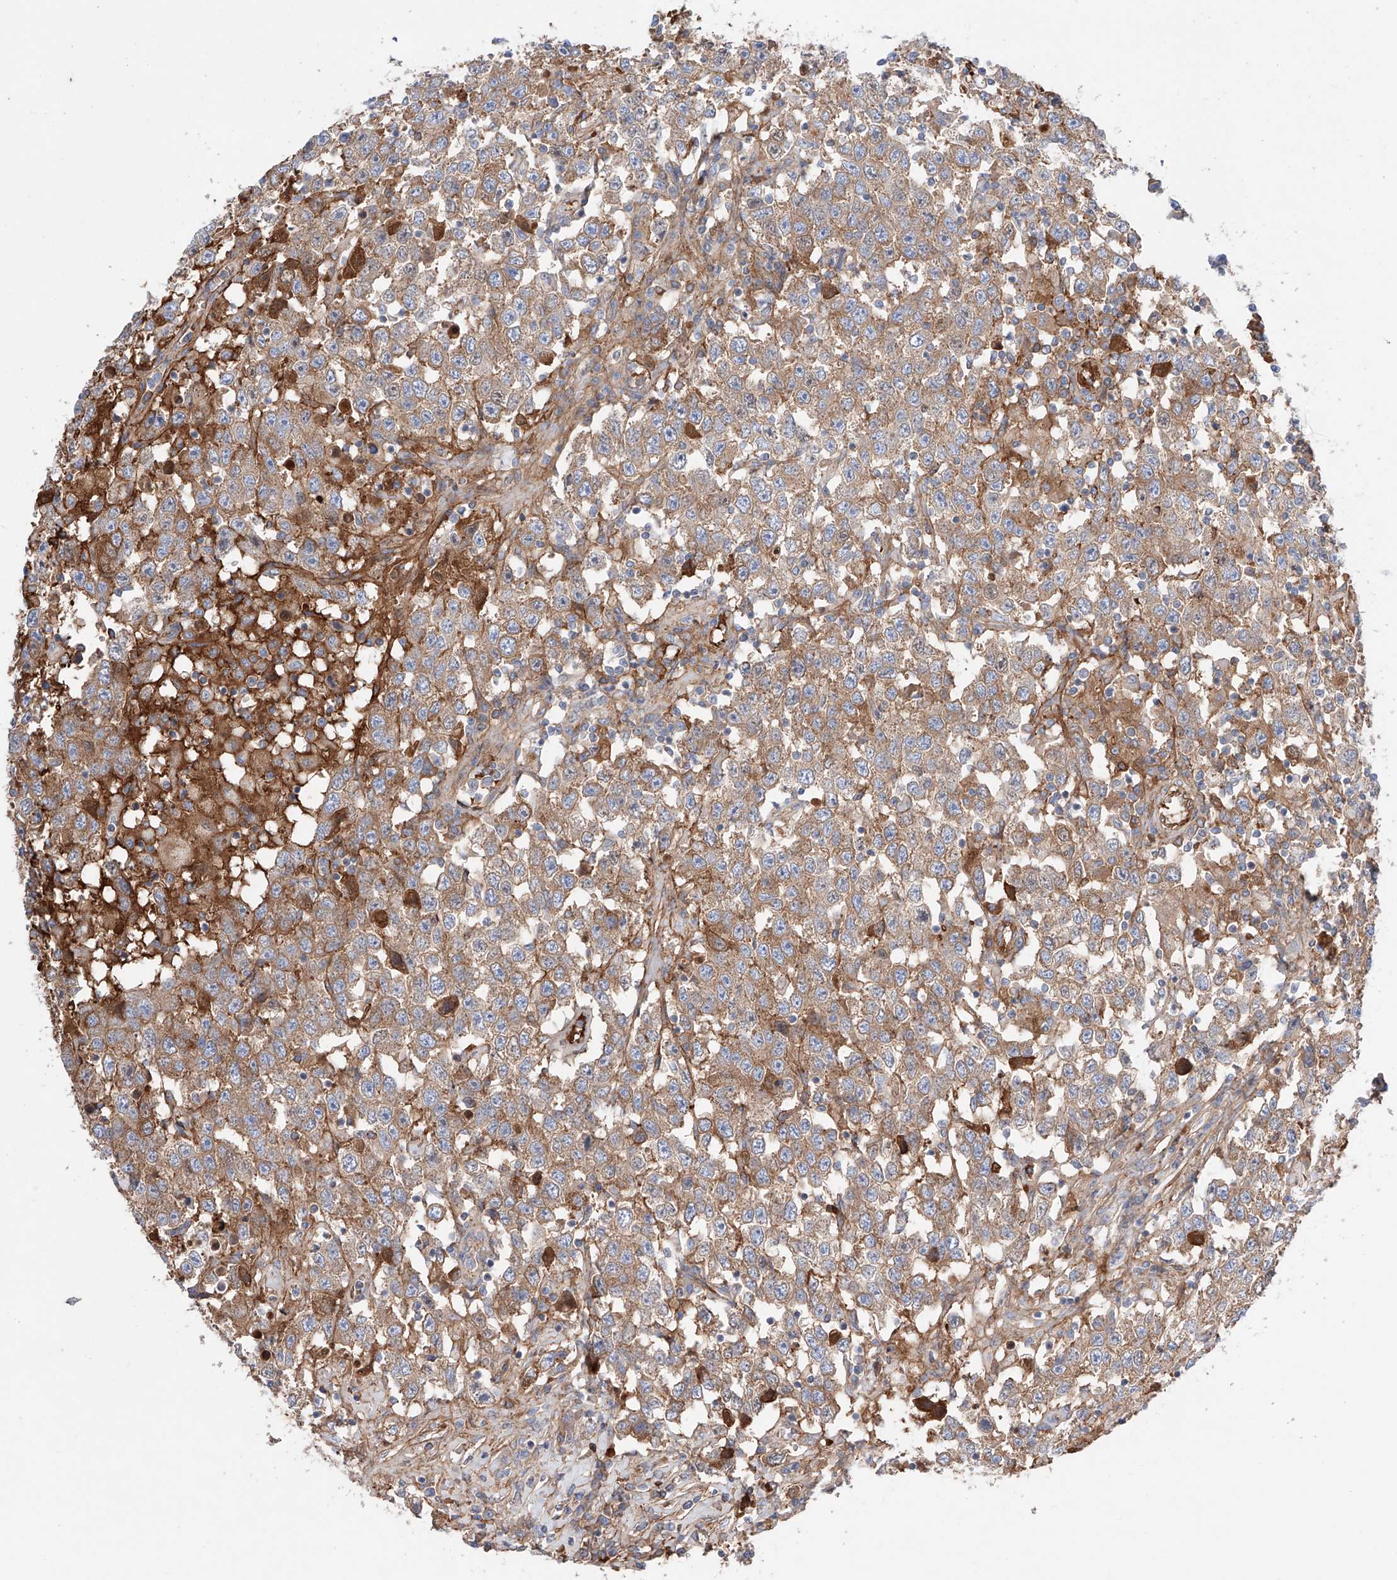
{"staining": {"intensity": "moderate", "quantity": ">75%", "location": "cytoplasmic/membranous"}, "tissue": "testis cancer", "cell_type": "Tumor cells", "image_type": "cancer", "snomed": [{"axis": "morphology", "description": "Seminoma, NOS"}, {"axis": "topography", "description": "Testis"}], "caption": "Protein staining of testis cancer tissue reveals moderate cytoplasmic/membranous staining in about >75% of tumor cells.", "gene": "PGGT1B", "patient": {"sex": "male", "age": 41}}